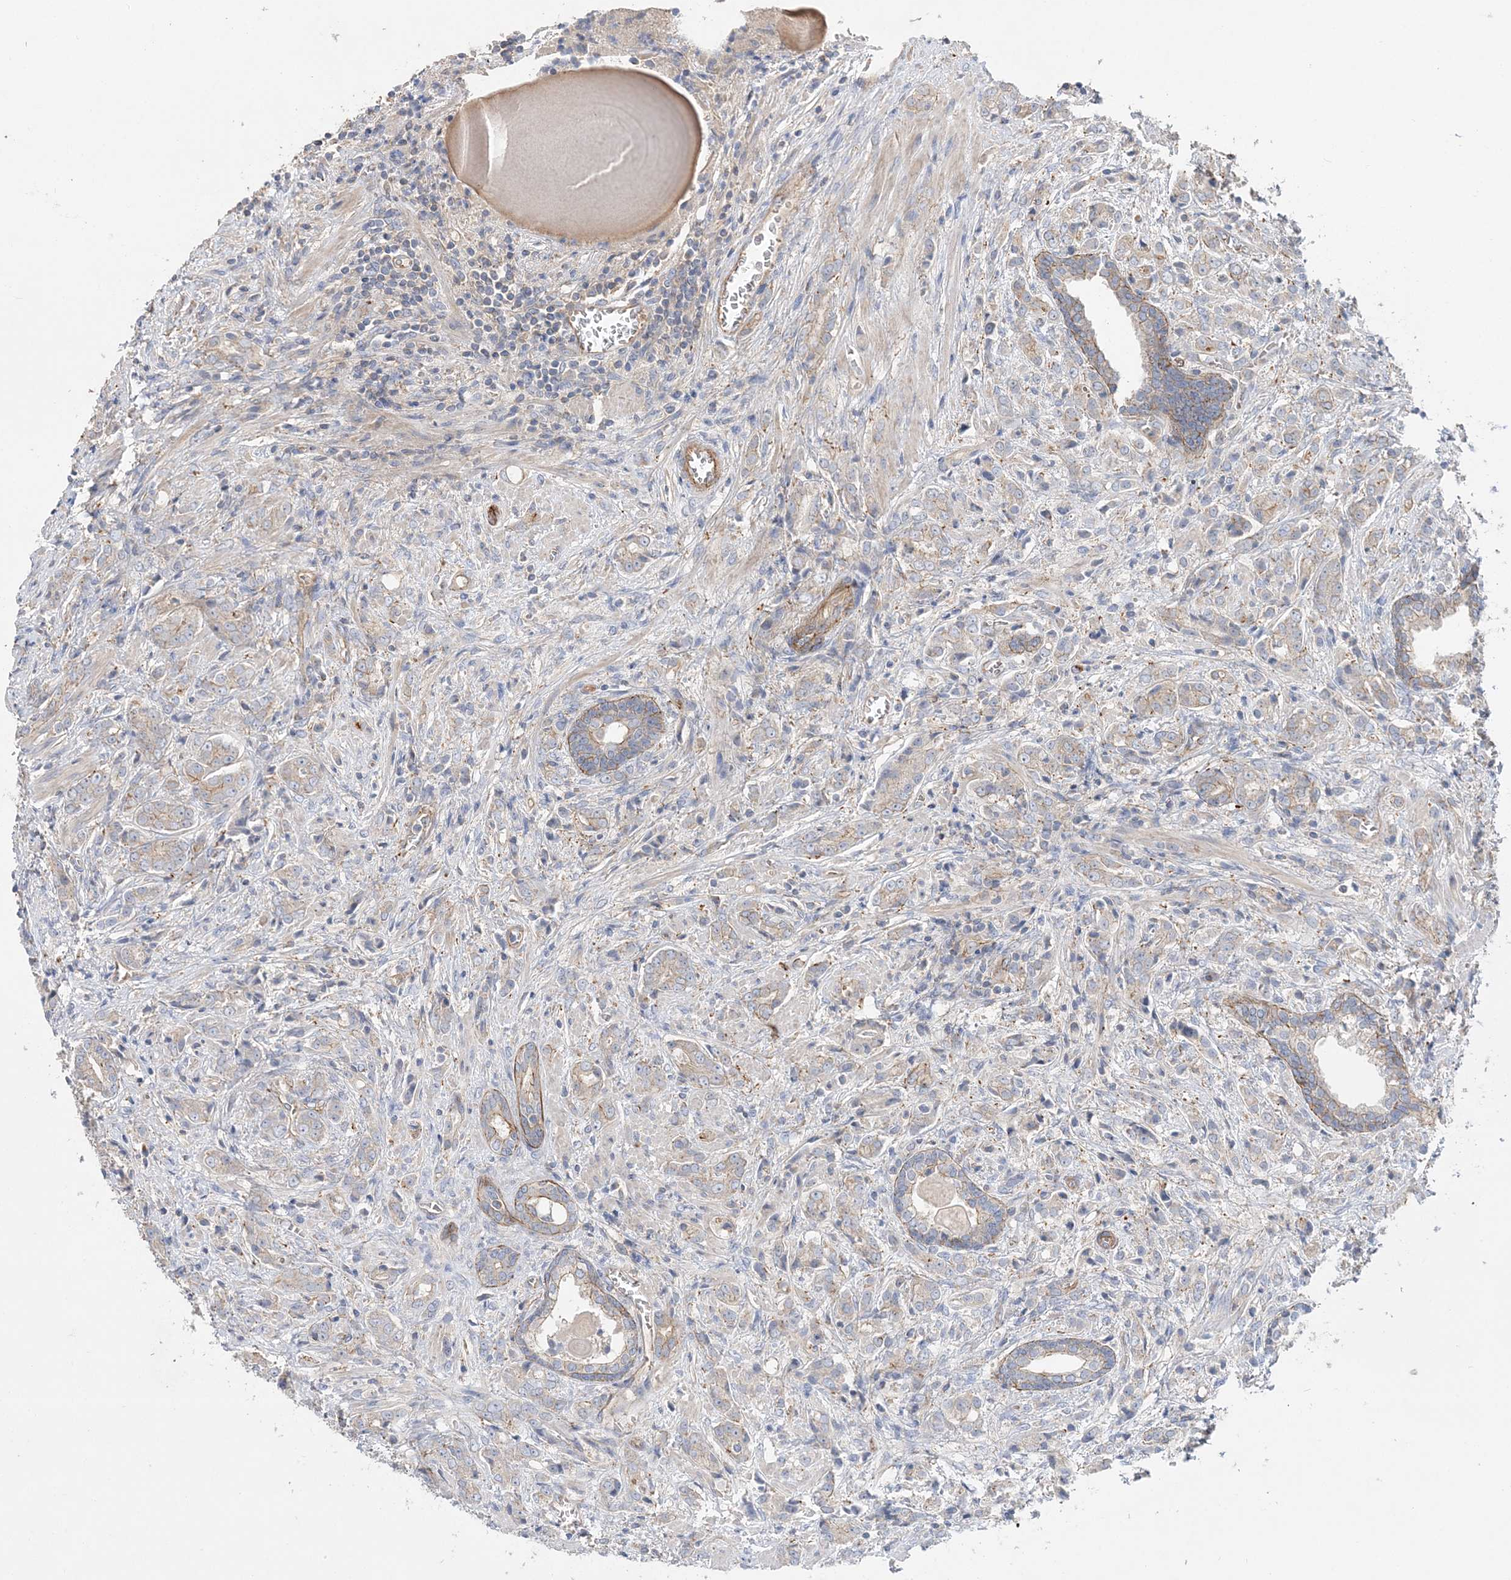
{"staining": {"intensity": "moderate", "quantity": "<25%", "location": "cytoplasmic/membranous"}, "tissue": "prostate cancer", "cell_type": "Tumor cells", "image_type": "cancer", "snomed": [{"axis": "morphology", "description": "Adenocarcinoma, High grade"}, {"axis": "topography", "description": "Prostate"}], "caption": "Protein staining exhibits moderate cytoplasmic/membranous expression in approximately <25% of tumor cells in prostate cancer.", "gene": "PIGC", "patient": {"sex": "male", "age": 57}}